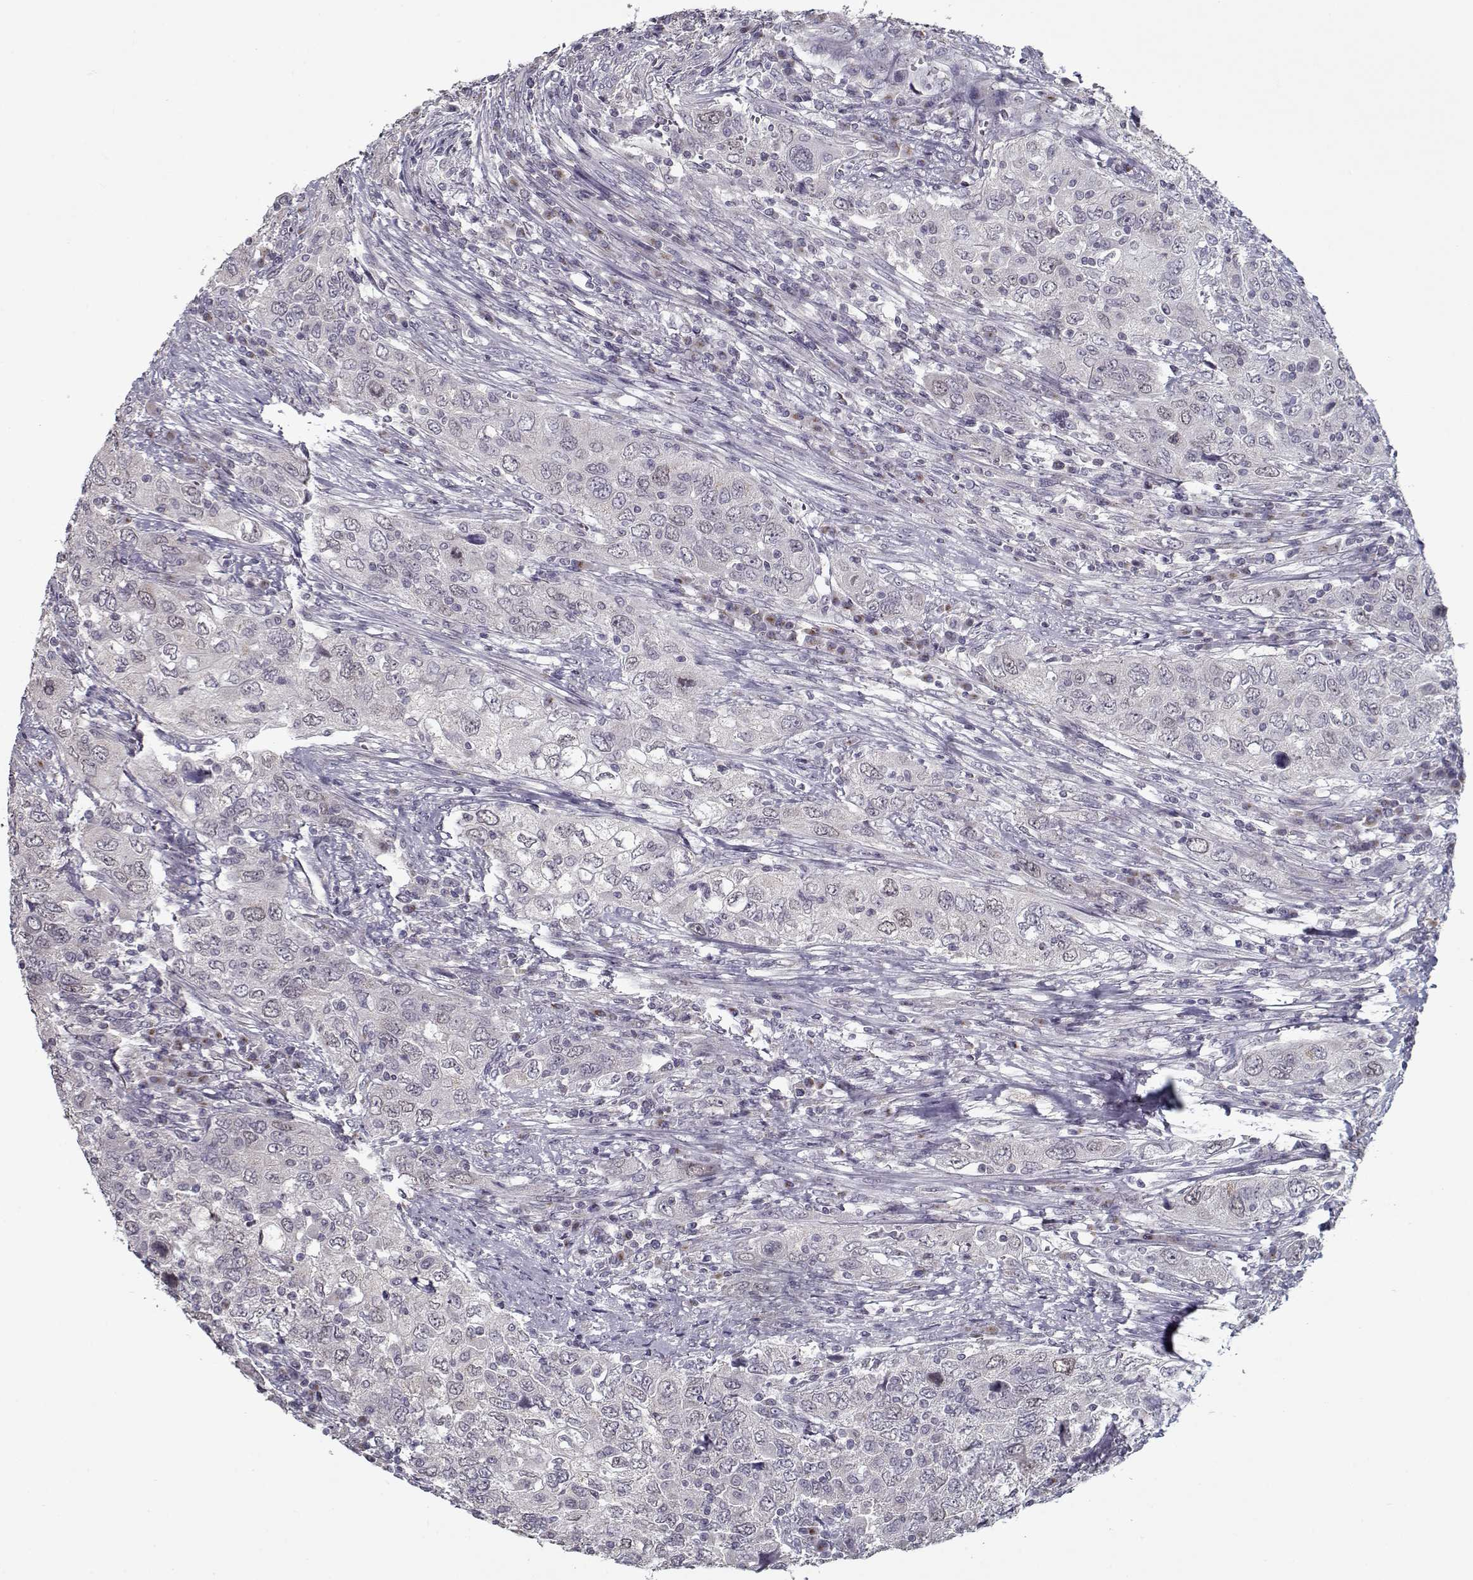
{"staining": {"intensity": "negative", "quantity": "none", "location": "none"}, "tissue": "urothelial cancer", "cell_type": "Tumor cells", "image_type": "cancer", "snomed": [{"axis": "morphology", "description": "Urothelial carcinoma, High grade"}, {"axis": "topography", "description": "Urinary bladder"}], "caption": "Immunohistochemistry micrograph of neoplastic tissue: human urothelial cancer stained with DAB exhibits no significant protein staining in tumor cells.", "gene": "SEC16B", "patient": {"sex": "male", "age": 76}}